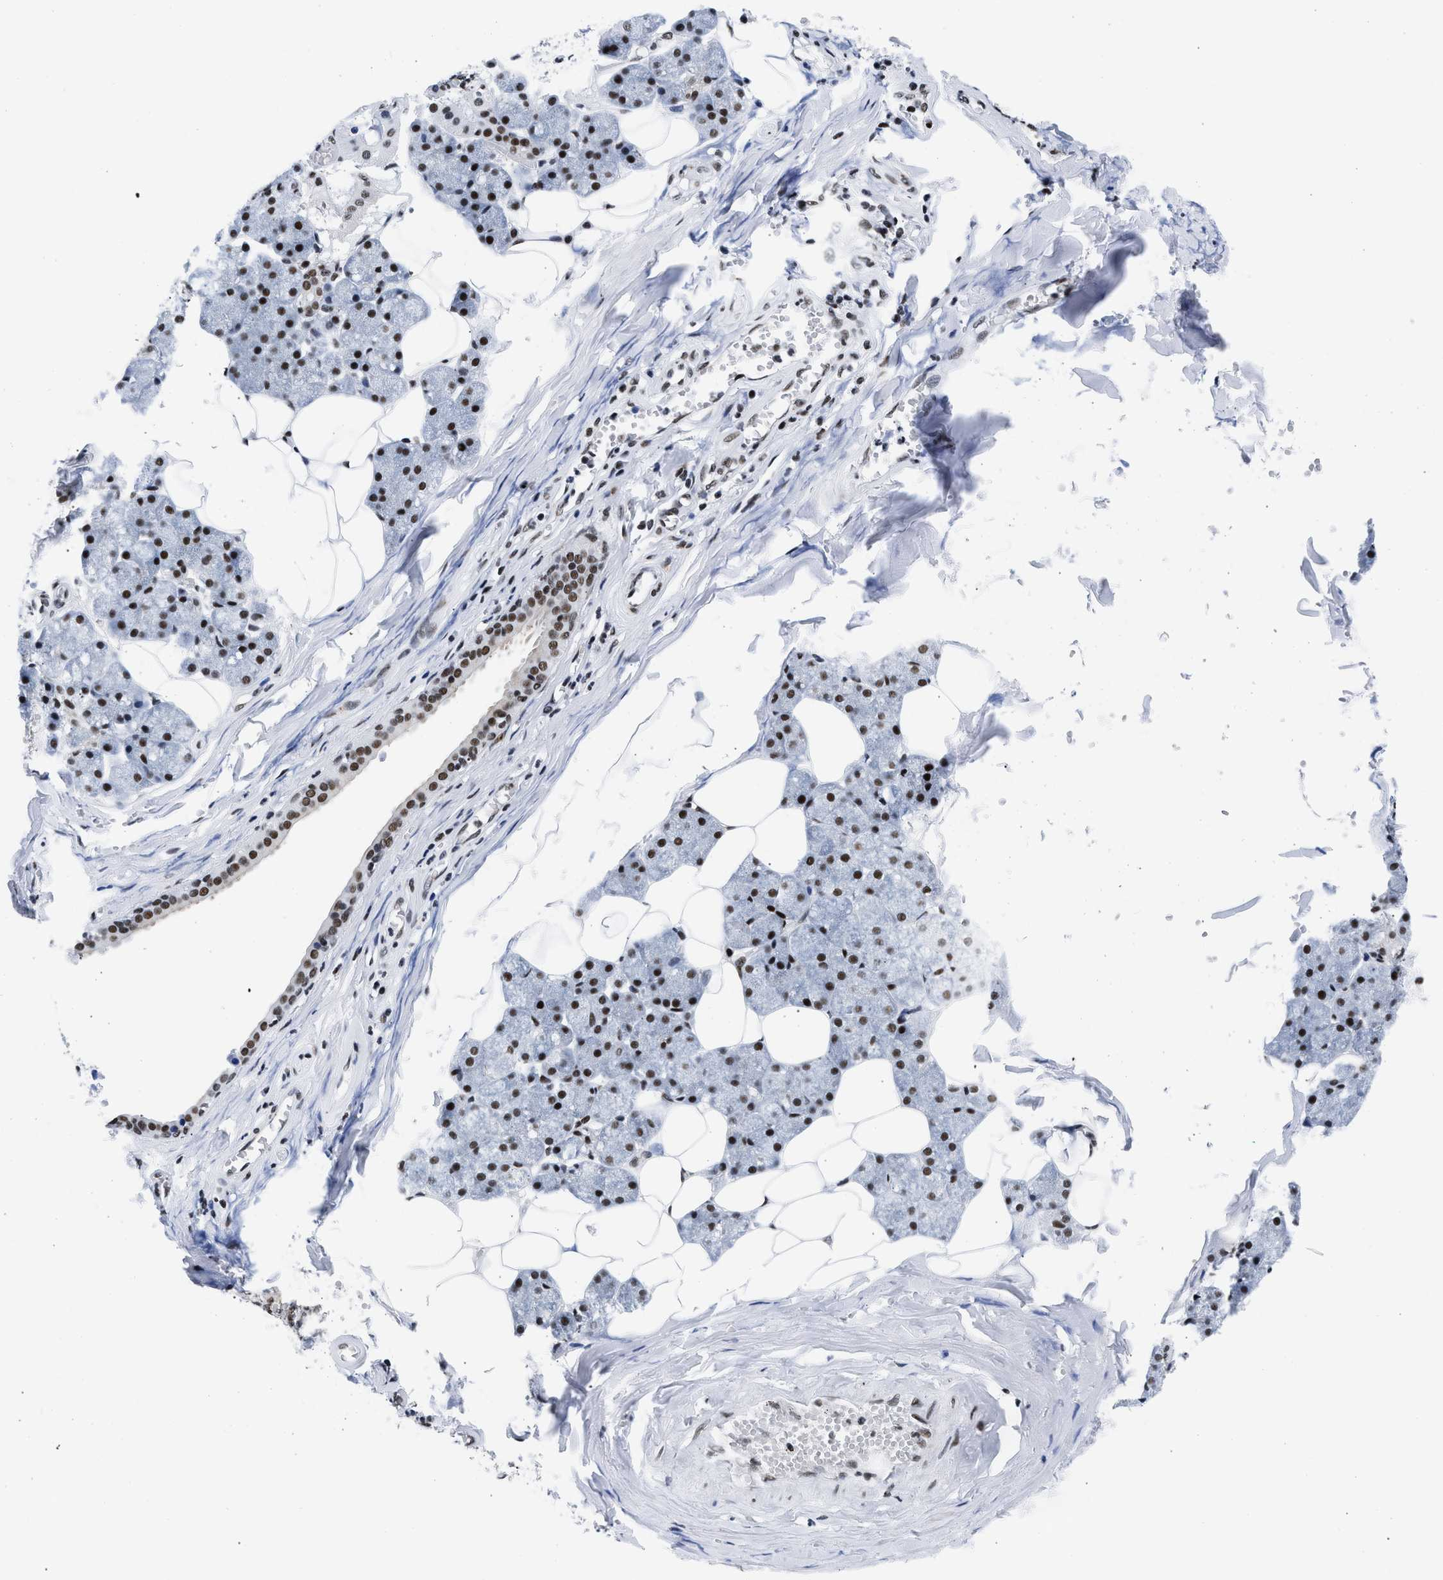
{"staining": {"intensity": "strong", "quantity": ">75%", "location": "nuclear"}, "tissue": "salivary gland", "cell_type": "Glandular cells", "image_type": "normal", "snomed": [{"axis": "morphology", "description": "Normal tissue, NOS"}, {"axis": "topography", "description": "Salivary gland"}], "caption": "Glandular cells exhibit strong nuclear staining in about >75% of cells in benign salivary gland. The staining was performed using DAB (3,3'-diaminobenzidine) to visualize the protein expression in brown, while the nuclei were stained in blue with hematoxylin (Magnification: 20x).", "gene": "RBM8A", "patient": {"sex": "male", "age": 62}}